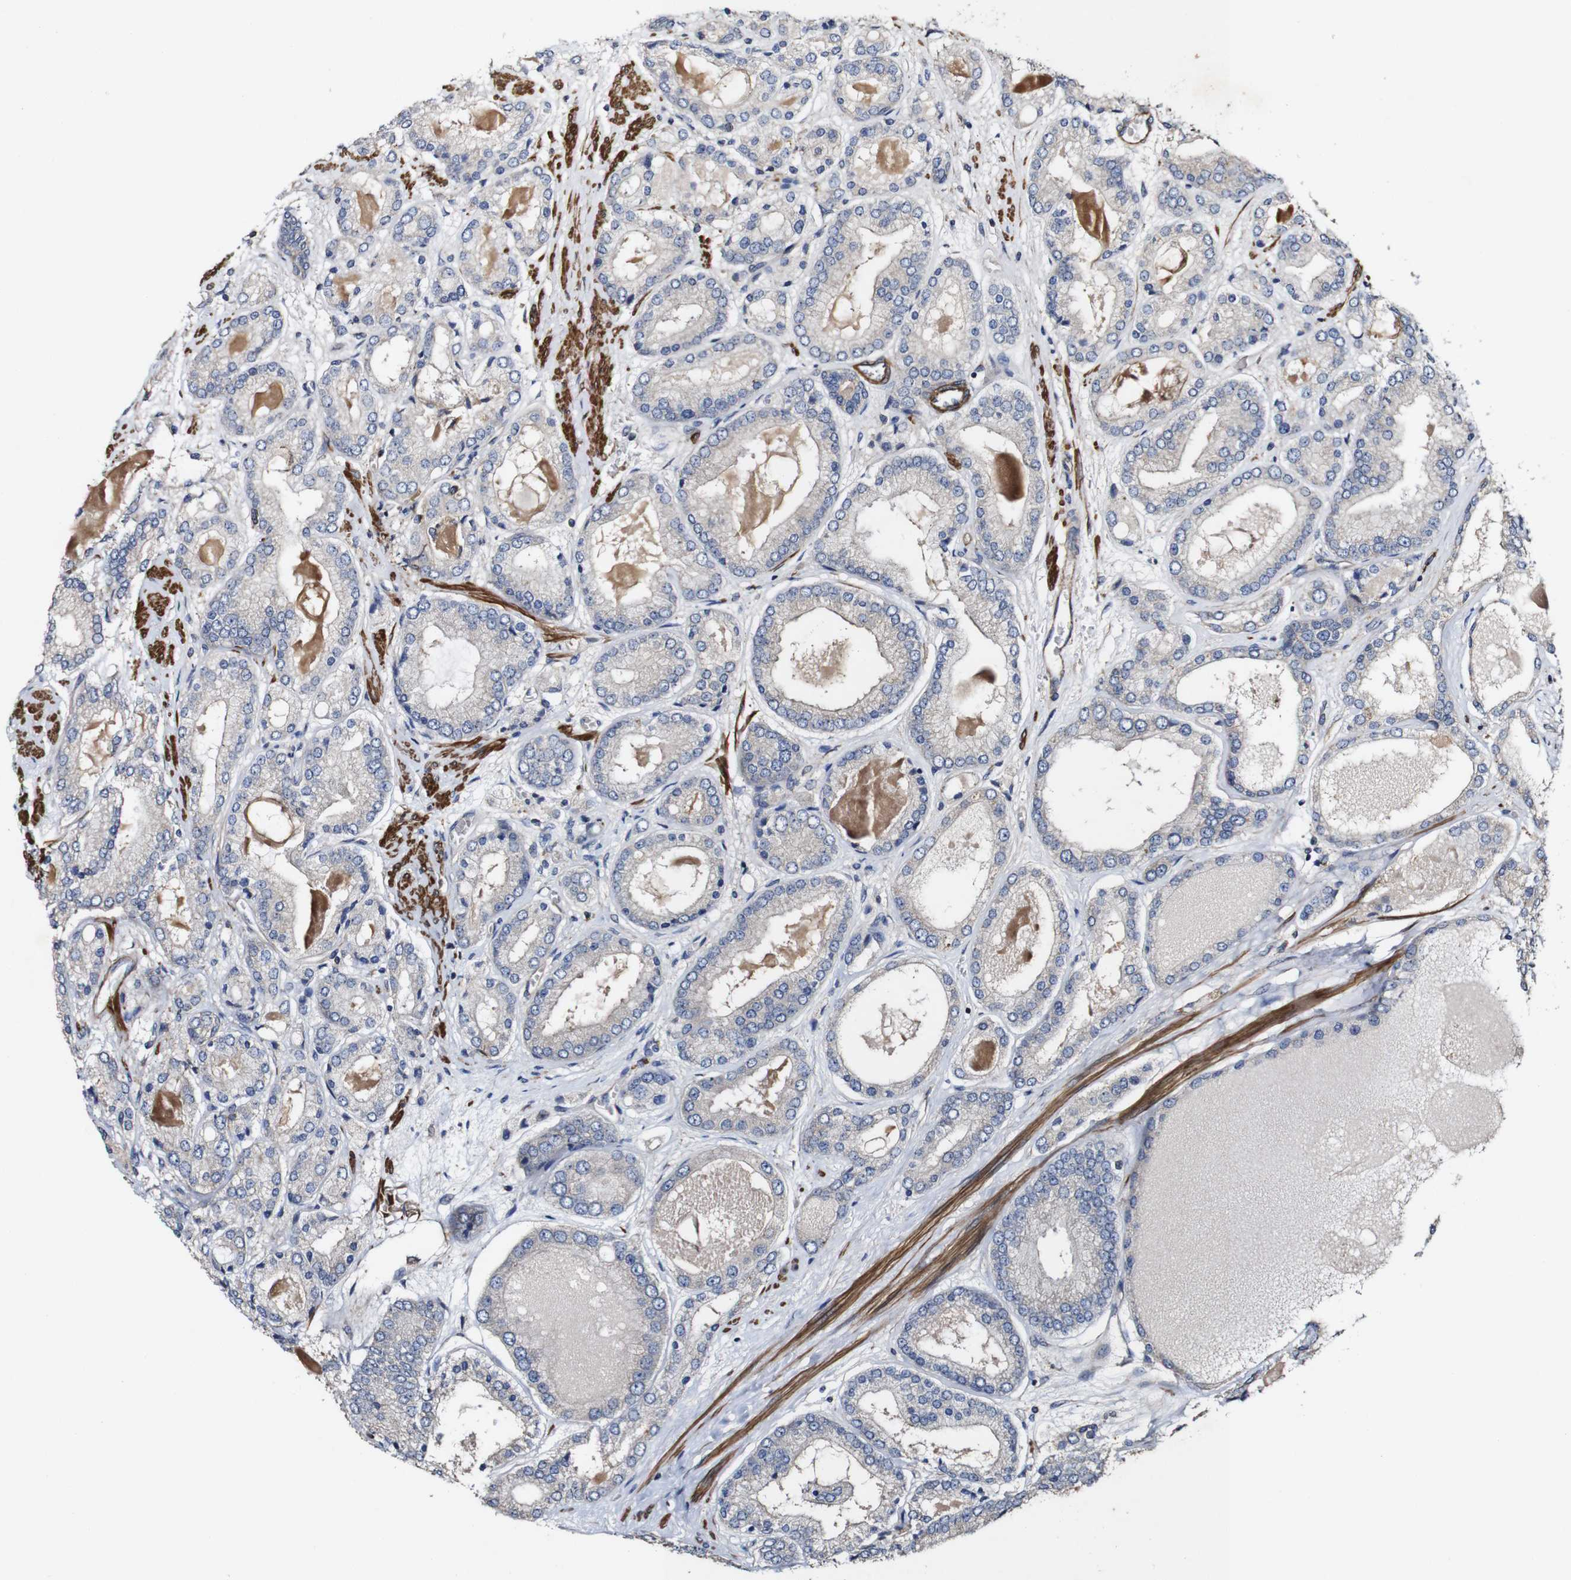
{"staining": {"intensity": "weak", "quantity": "<25%", "location": "cytoplasmic/membranous"}, "tissue": "prostate cancer", "cell_type": "Tumor cells", "image_type": "cancer", "snomed": [{"axis": "morphology", "description": "Adenocarcinoma, High grade"}, {"axis": "topography", "description": "Prostate"}], "caption": "Tumor cells are negative for brown protein staining in prostate cancer. (Brightfield microscopy of DAB (3,3'-diaminobenzidine) immunohistochemistry at high magnification).", "gene": "GSDME", "patient": {"sex": "male", "age": 59}}